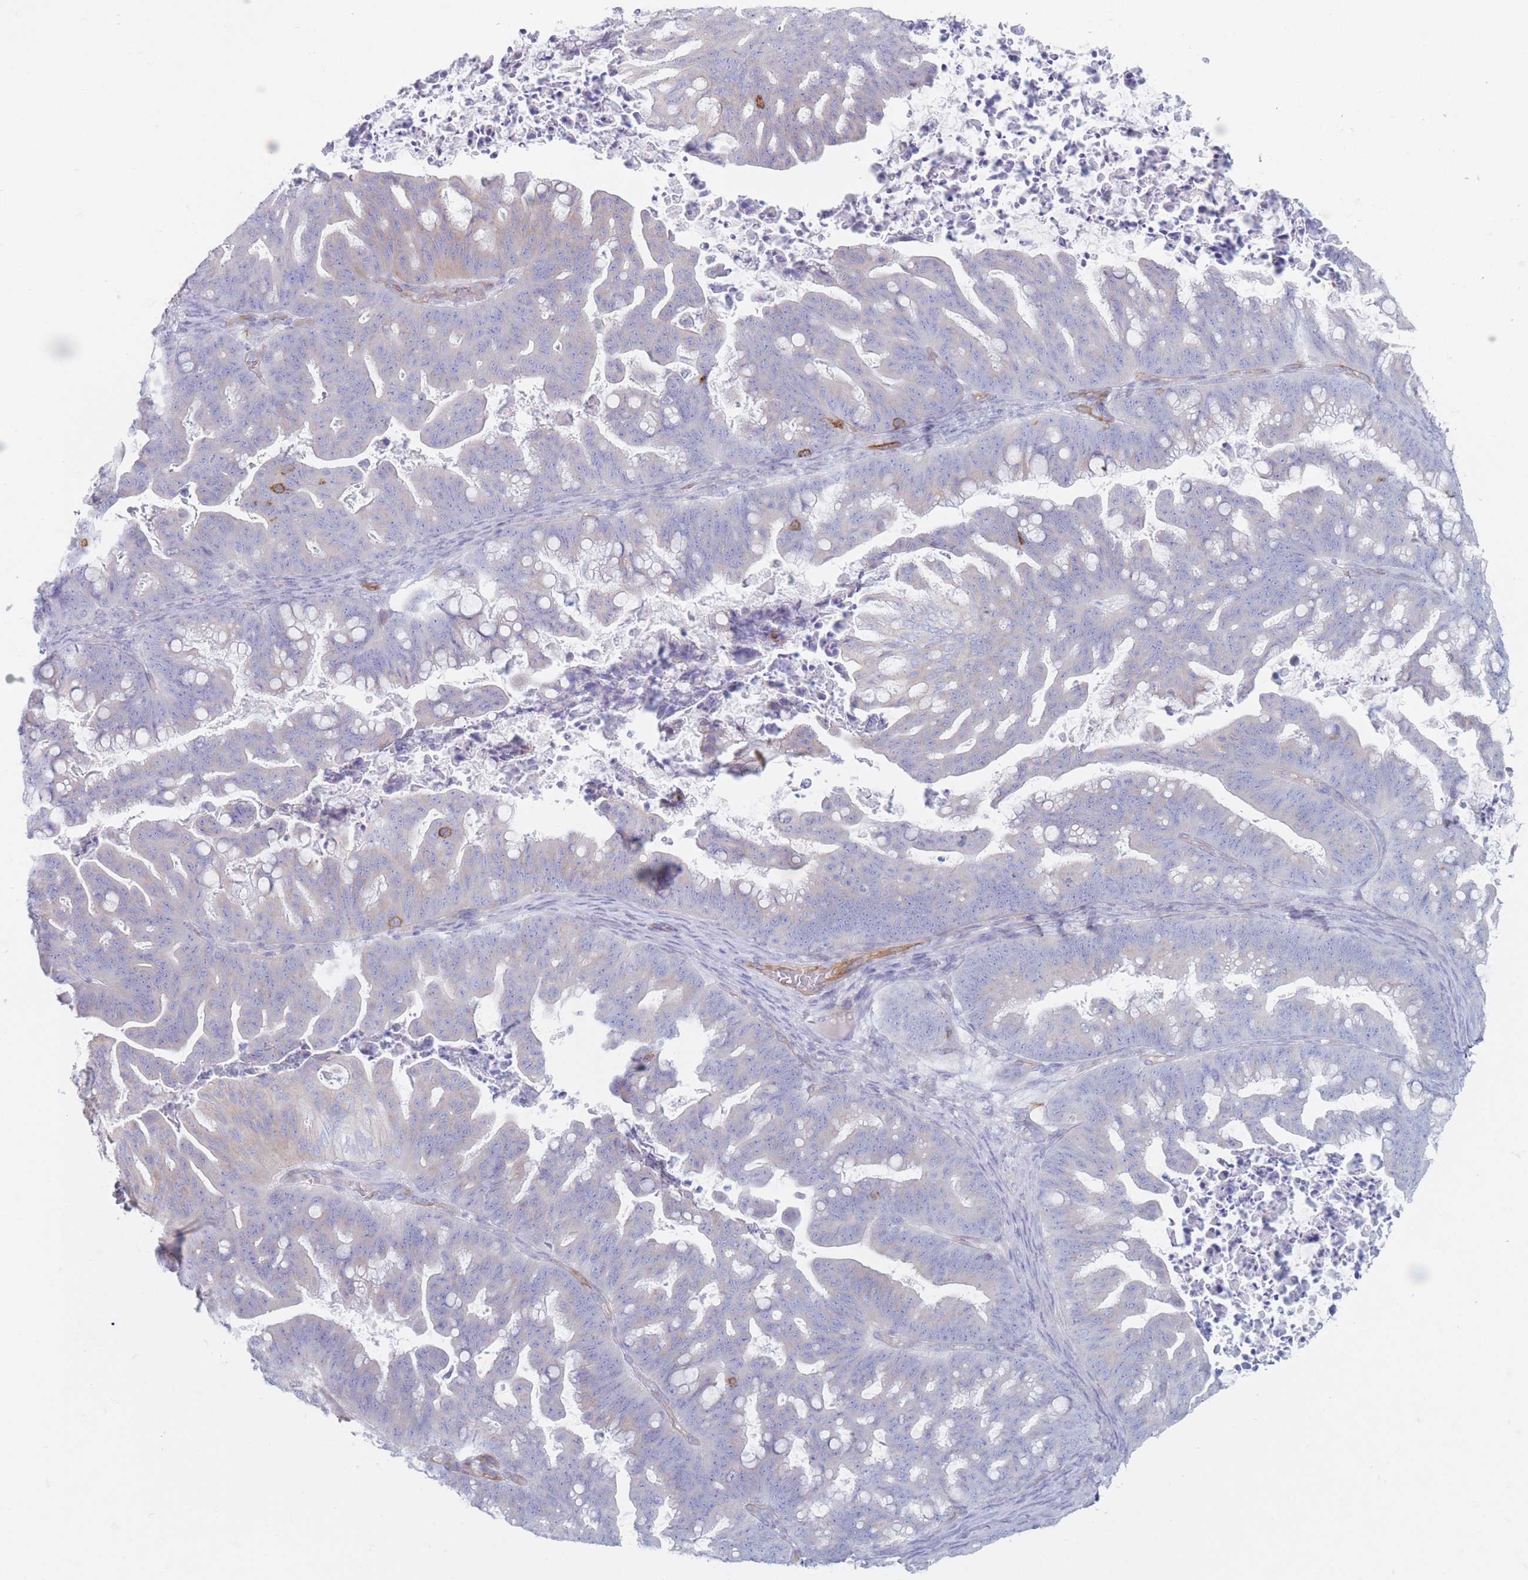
{"staining": {"intensity": "negative", "quantity": "none", "location": "none"}, "tissue": "ovarian cancer", "cell_type": "Tumor cells", "image_type": "cancer", "snomed": [{"axis": "morphology", "description": "Cystadenocarcinoma, mucinous, NOS"}, {"axis": "topography", "description": "Ovary"}], "caption": "A histopathology image of human mucinous cystadenocarcinoma (ovarian) is negative for staining in tumor cells.", "gene": "PLPP1", "patient": {"sex": "female", "age": 67}}